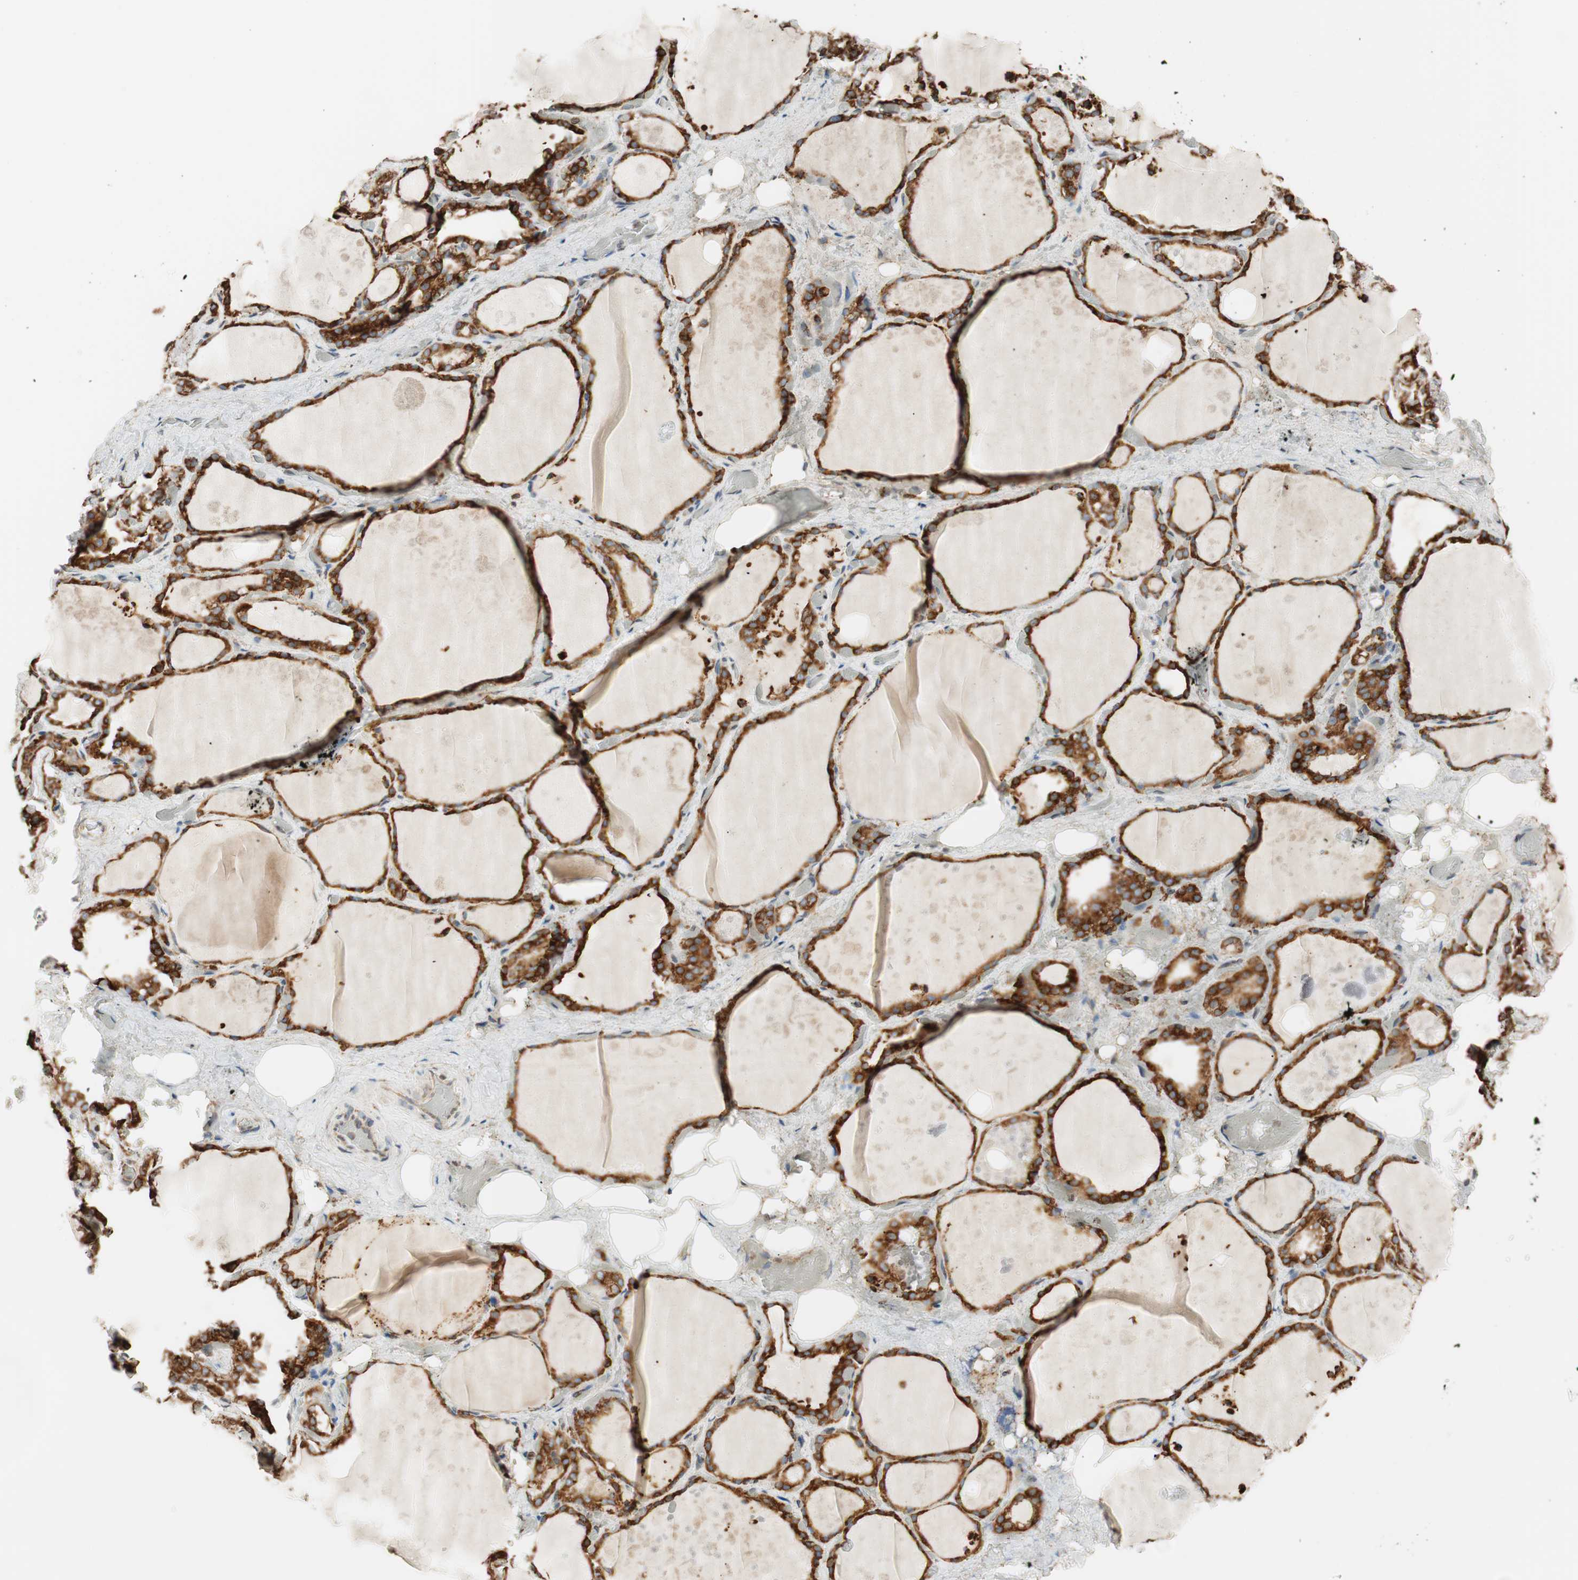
{"staining": {"intensity": "strong", "quantity": ">75%", "location": "cytoplasmic/membranous"}, "tissue": "thyroid gland", "cell_type": "Glandular cells", "image_type": "normal", "snomed": [{"axis": "morphology", "description": "Normal tissue, NOS"}, {"axis": "topography", "description": "Thyroid gland"}], "caption": "Thyroid gland stained with immunohistochemistry (IHC) reveals strong cytoplasmic/membranous expression in about >75% of glandular cells.", "gene": "PRKCSH", "patient": {"sex": "male", "age": 61}}